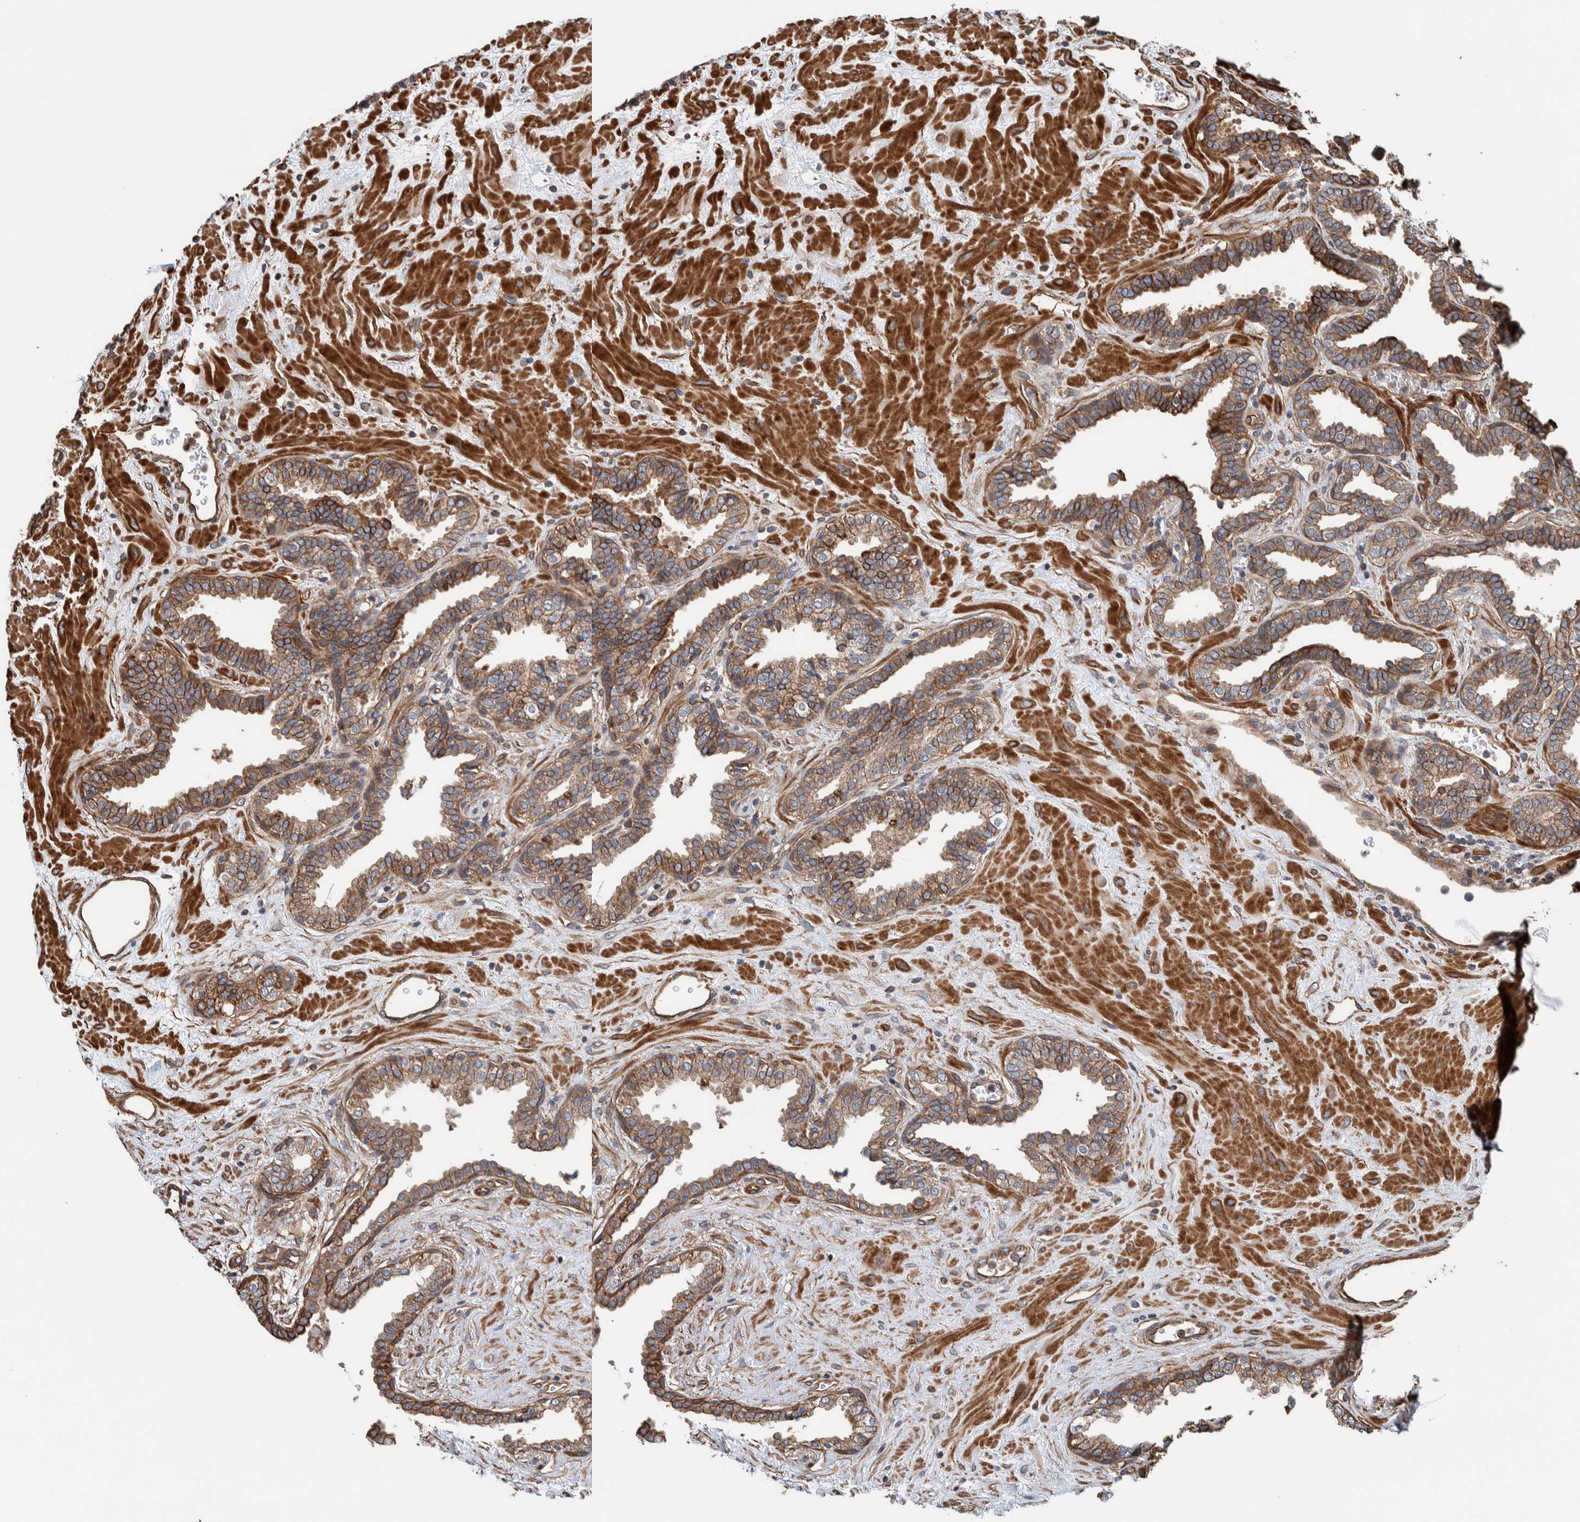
{"staining": {"intensity": "moderate", "quantity": "25%-75%", "location": "cytoplasmic/membranous"}, "tissue": "prostate", "cell_type": "Glandular cells", "image_type": "normal", "snomed": [{"axis": "morphology", "description": "Normal tissue, NOS"}, {"axis": "topography", "description": "Prostate"}], "caption": "Immunohistochemistry of normal human prostate displays medium levels of moderate cytoplasmic/membranous staining in approximately 25%-75% of glandular cells. (Brightfield microscopy of DAB IHC at high magnification).", "gene": "PKD1L1", "patient": {"sex": "male", "age": 51}}